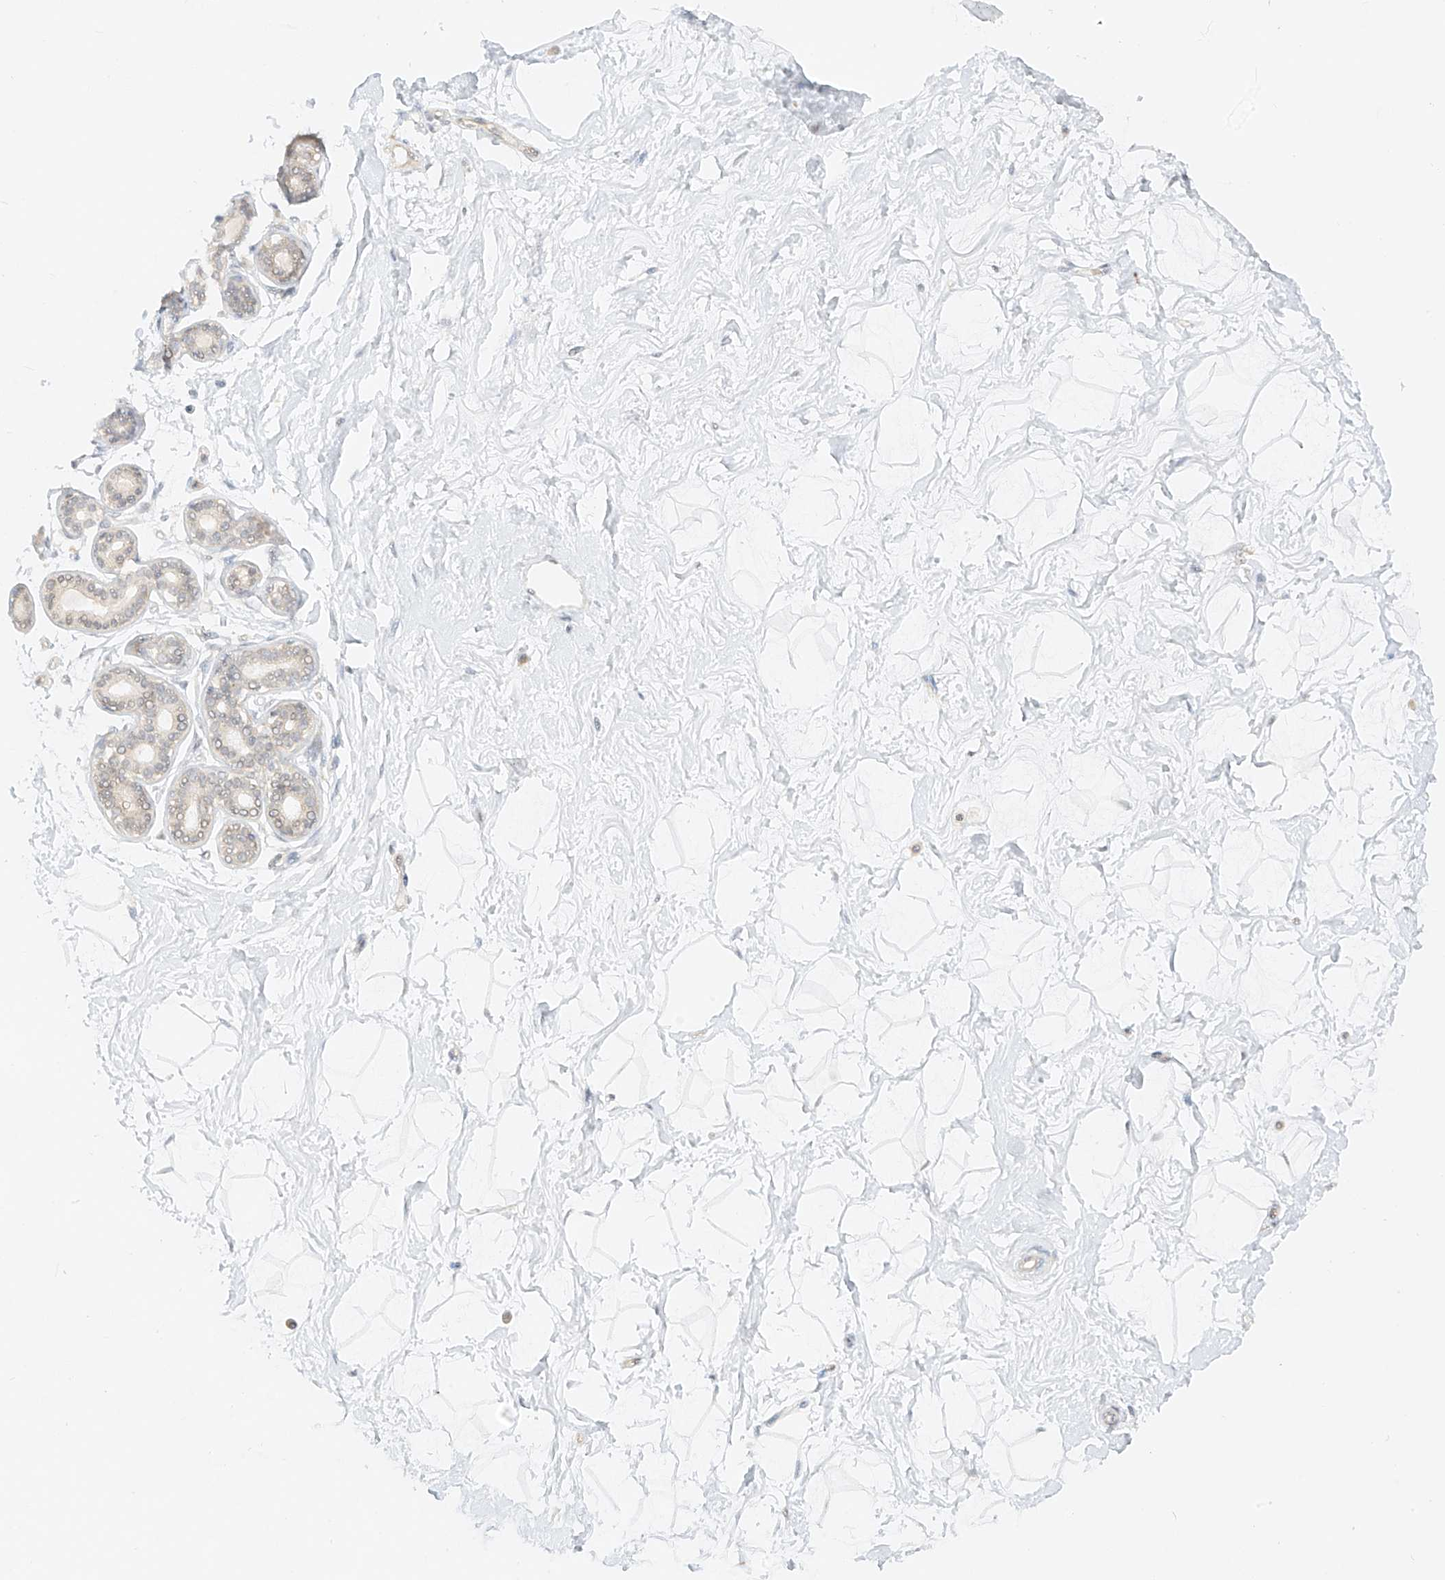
{"staining": {"intensity": "negative", "quantity": "none", "location": "none"}, "tissue": "breast", "cell_type": "Adipocytes", "image_type": "normal", "snomed": [{"axis": "morphology", "description": "Normal tissue, NOS"}, {"axis": "morphology", "description": "Adenoma, NOS"}, {"axis": "topography", "description": "Breast"}], "caption": "Immunohistochemical staining of benign breast reveals no significant expression in adipocytes. Brightfield microscopy of IHC stained with DAB (brown) and hematoxylin (blue), captured at high magnification.", "gene": "LIPT1", "patient": {"sex": "female", "age": 23}}